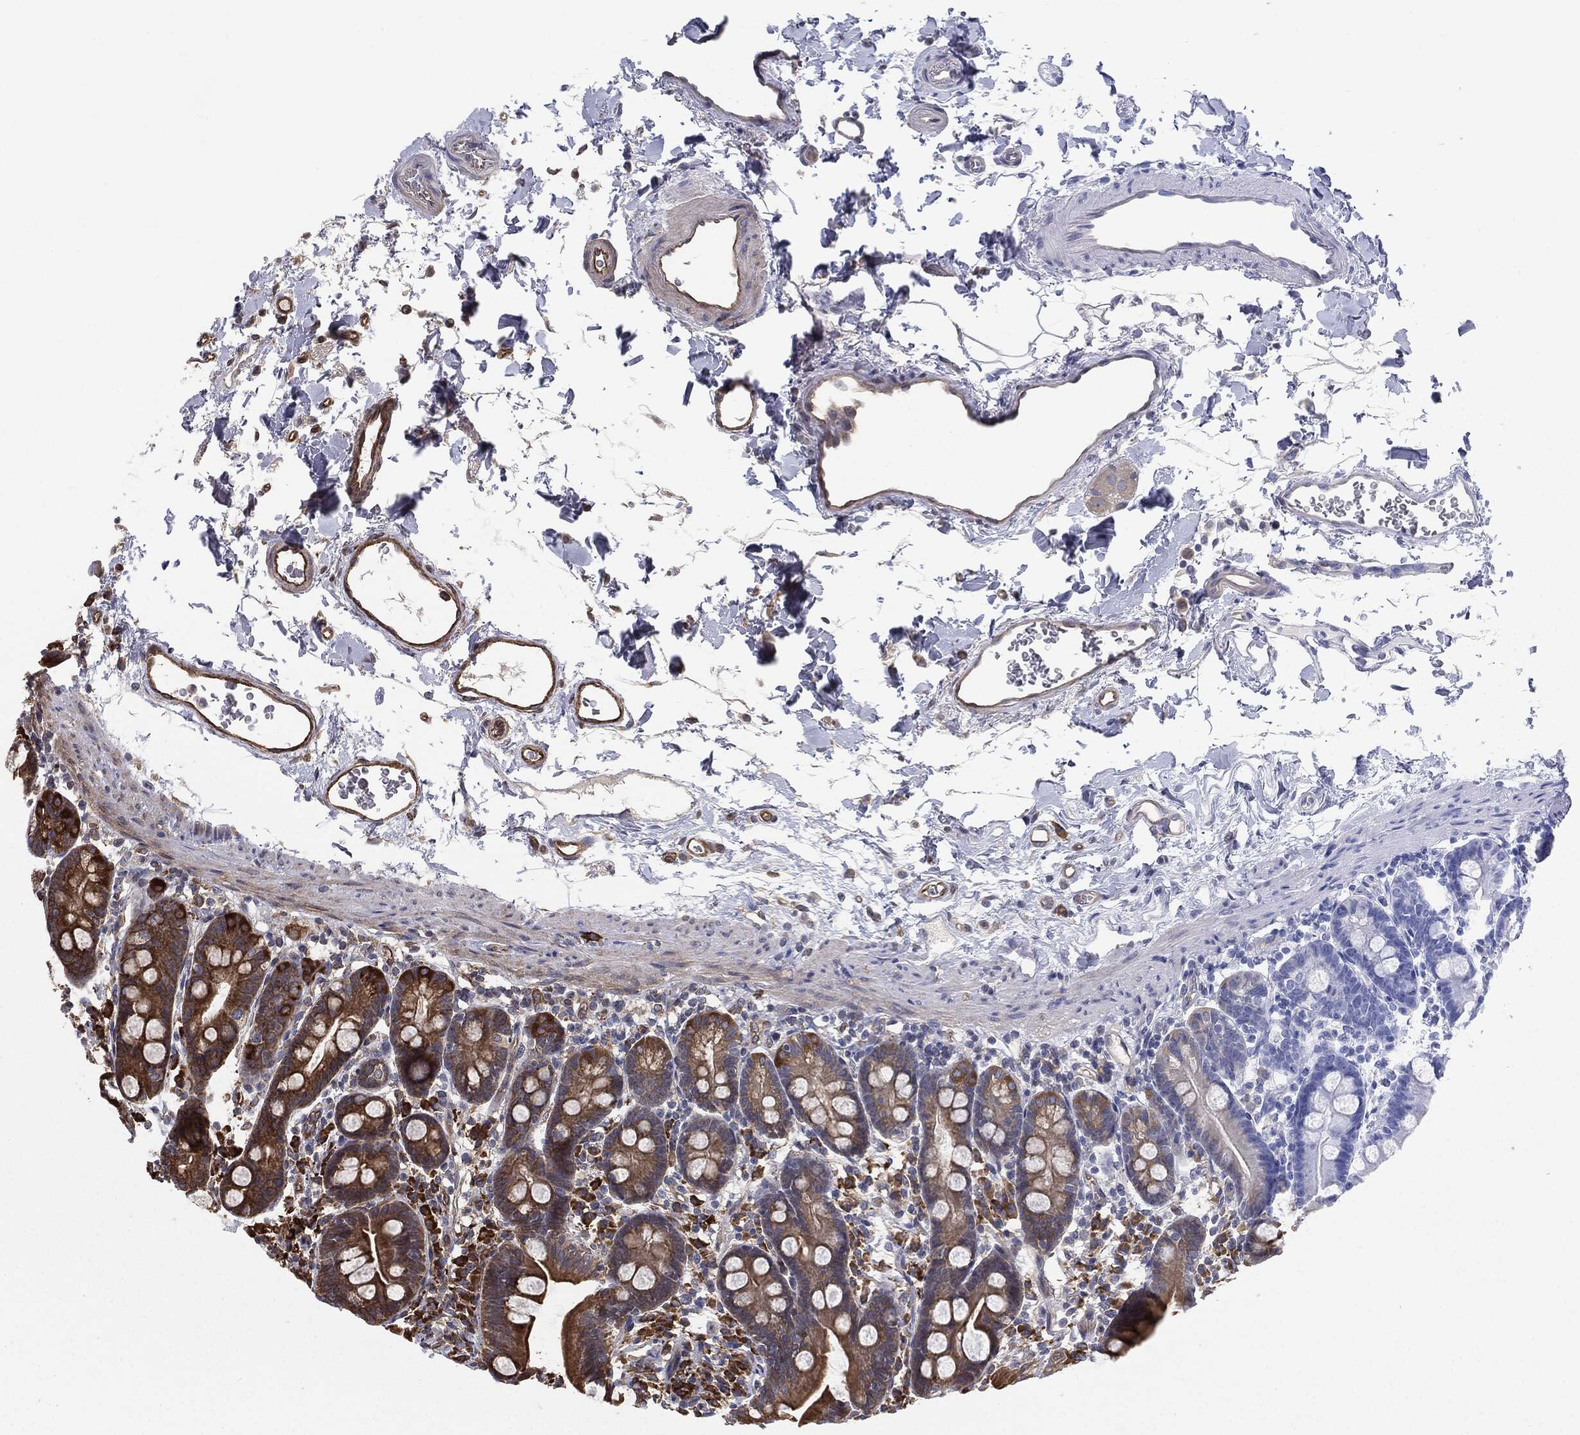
{"staining": {"intensity": "strong", "quantity": ">75%", "location": "cytoplasmic/membranous"}, "tissue": "small intestine", "cell_type": "Glandular cells", "image_type": "normal", "snomed": [{"axis": "morphology", "description": "Normal tissue, NOS"}, {"axis": "topography", "description": "Small intestine"}], "caption": "Protein analysis of normal small intestine reveals strong cytoplasmic/membranous expression in about >75% of glandular cells.", "gene": "CYLD", "patient": {"sex": "female", "age": 44}}